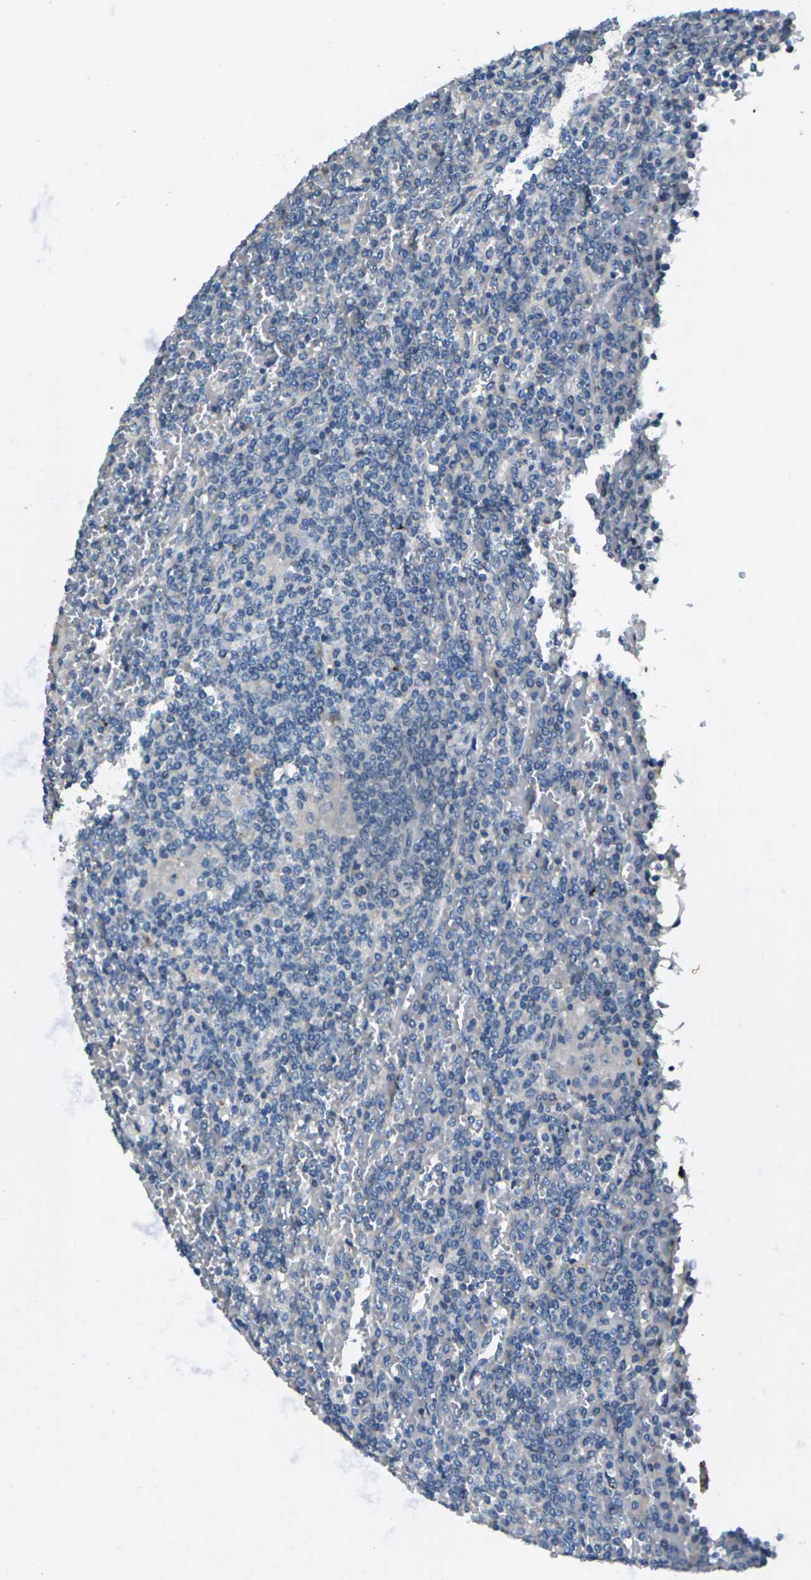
{"staining": {"intensity": "negative", "quantity": "none", "location": "none"}, "tissue": "lymphoma", "cell_type": "Tumor cells", "image_type": "cancer", "snomed": [{"axis": "morphology", "description": "Malignant lymphoma, non-Hodgkin's type, Low grade"}, {"axis": "topography", "description": "Spleen"}], "caption": "Immunohistochemistry (IHC) of malignant lymphoma, non-Hodgkin's type (low-grade) shows no expression in tumor cells.", "gene": "SIGLEC14", "patient": {"sex": "female", "age": 19}}